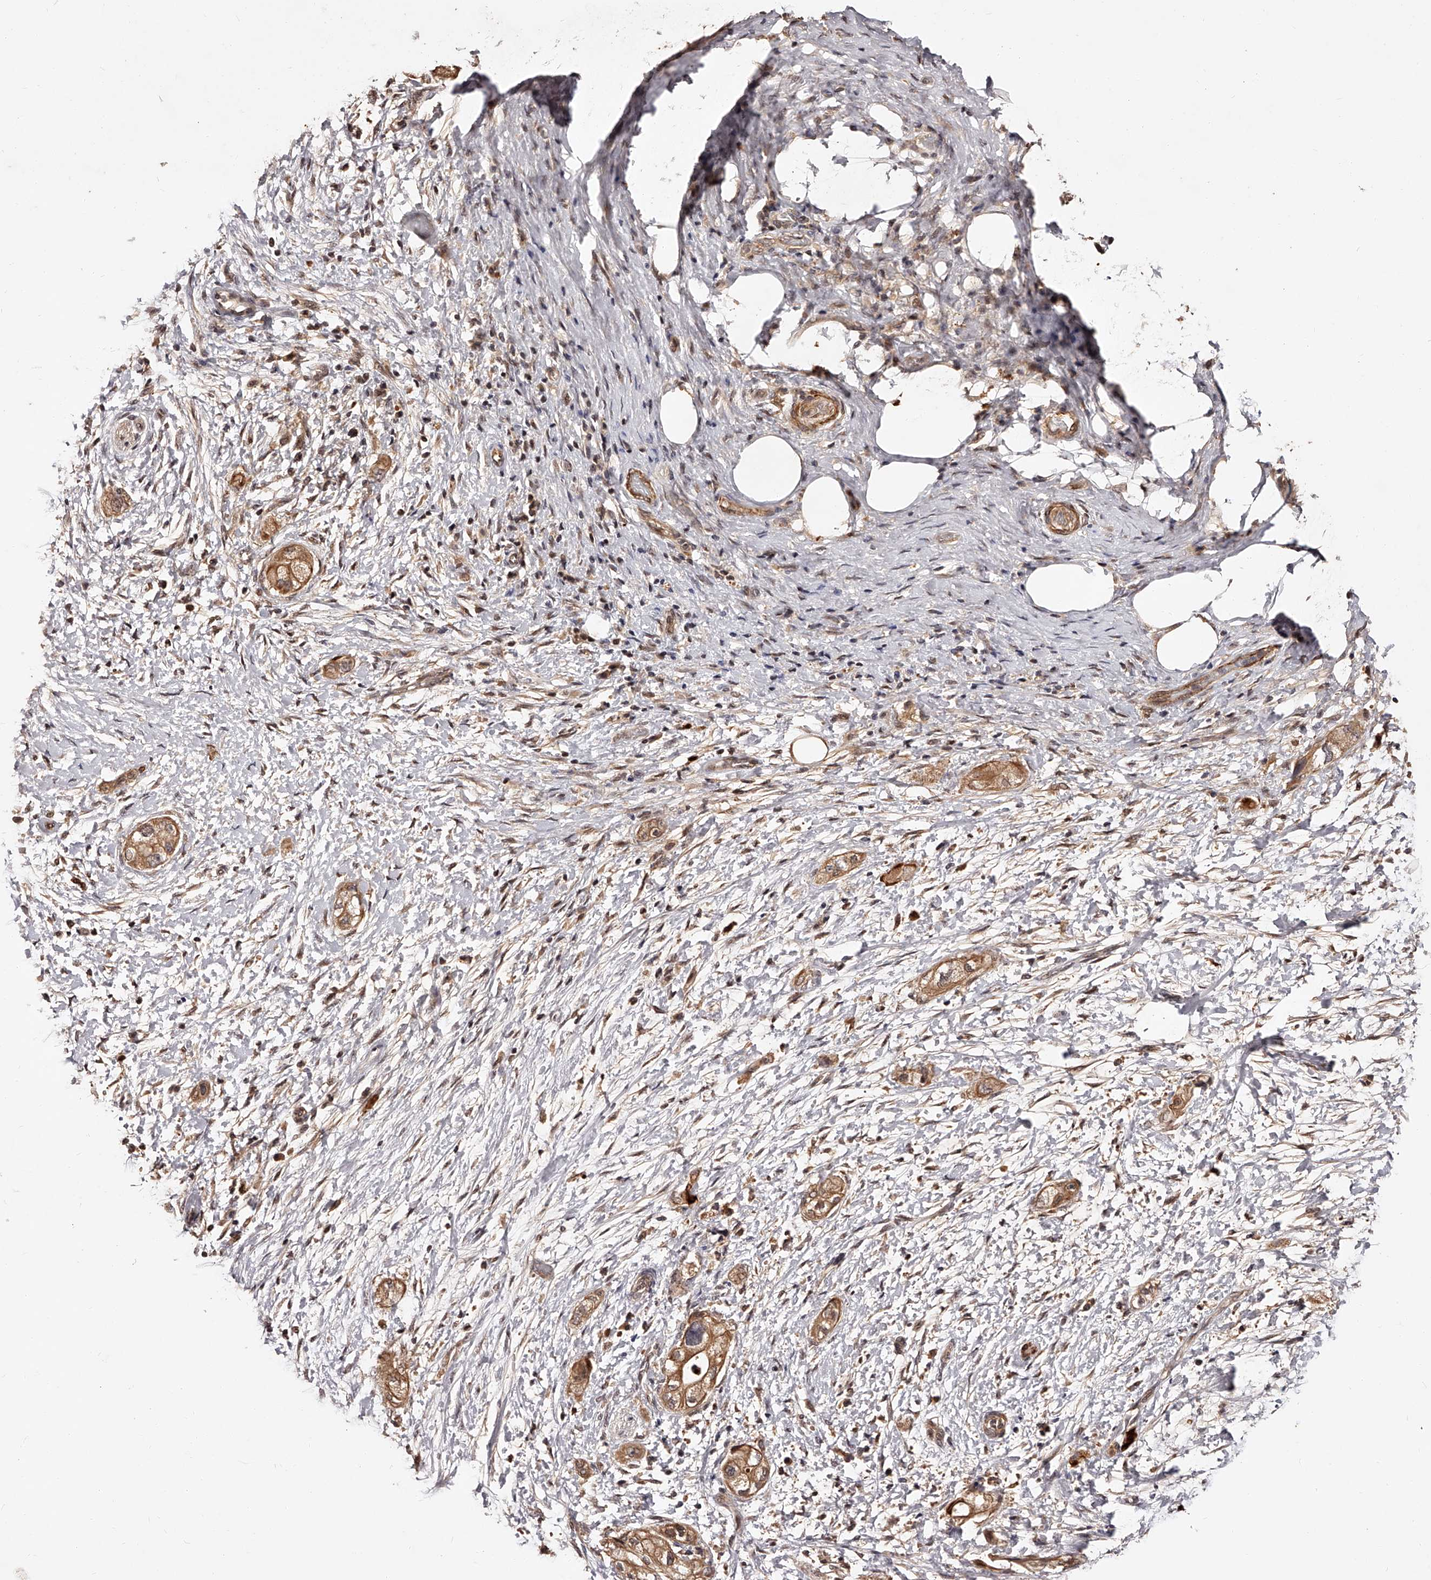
{"staining": {"intensity": "moderate", "quantity": ">75%", "location": "cytoplasmic/membranous"}, "tissue": "pancreatic cancer", "cell_type": "Tumor cells", "image_type": "cancer", "snomed": [{"axis": "morphology", "description": "Adenocarcinoma, NOS"}, {"axis": "topography", "description": "Pancreas"}], "caption": "Human pancreatic cancer (adenocarcinoma) stained with a brown dye reveals moderate cytoplasmic/membranous positive positivity in approximately >75% of tumor cells.", "gene": "CUL7", "patient": {"sex": "male", "age": 58}}